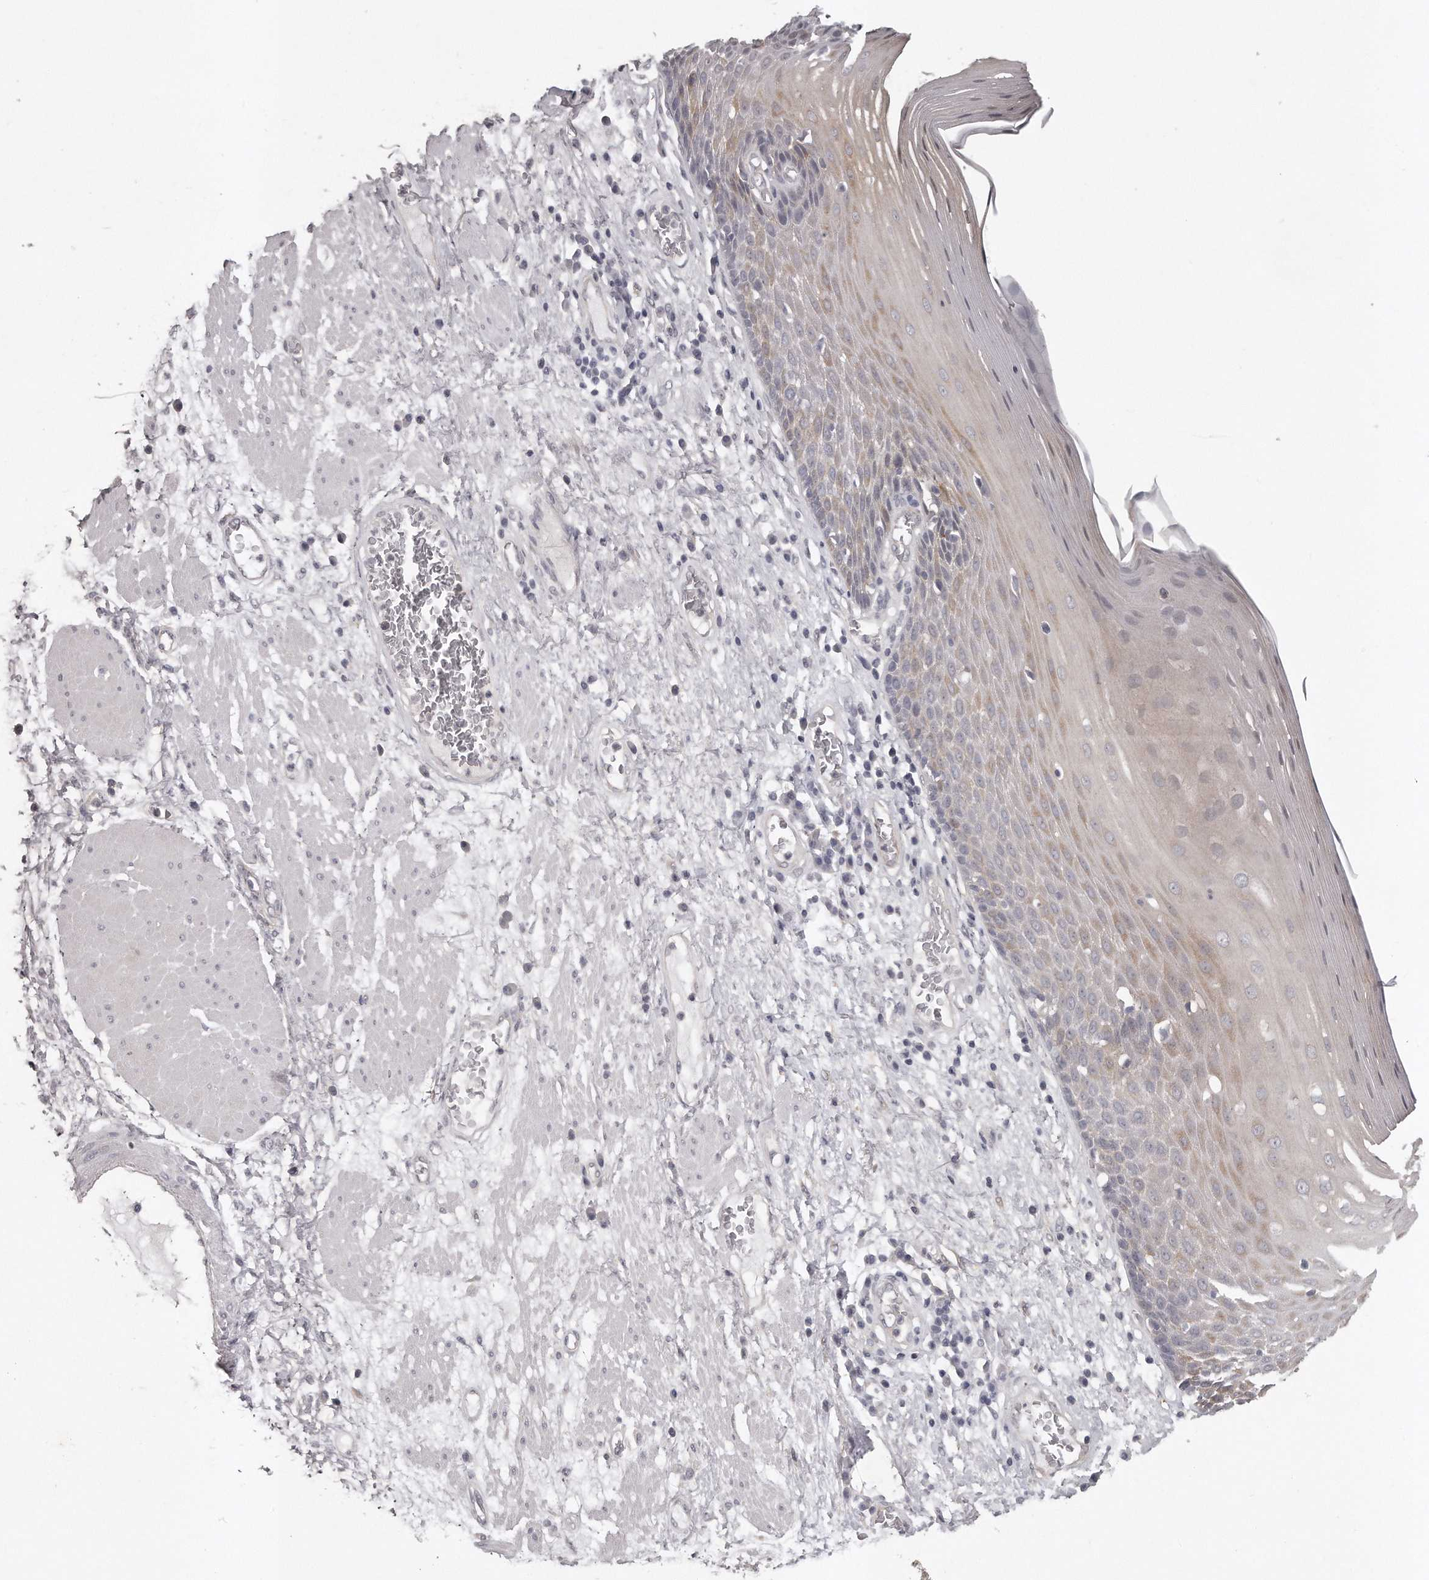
{"staining": {"intensity": "moderate", "quantity": "<25%", "location": "cytoplasmic/membranous"}, "tissue": "esophagus", "cell_type": "Squamous epithelial cells", "image_type": "normal", "snomed": [{"axis": "morphology", "description": "Normal tissue, NOS"}, {"axis": "morphology", "description": "Adenocarcinoma, NOS"}, {"axis": "topography", "description": "Esophagus"}], "caption": "Human esophagus stained with a brown dye exhibits moderate cytoplasmic/membranous positive expression in about <25% of squamous epithelial cells.", "gene": "GGCT", "patient": {"sex": "male", "age": 62}}